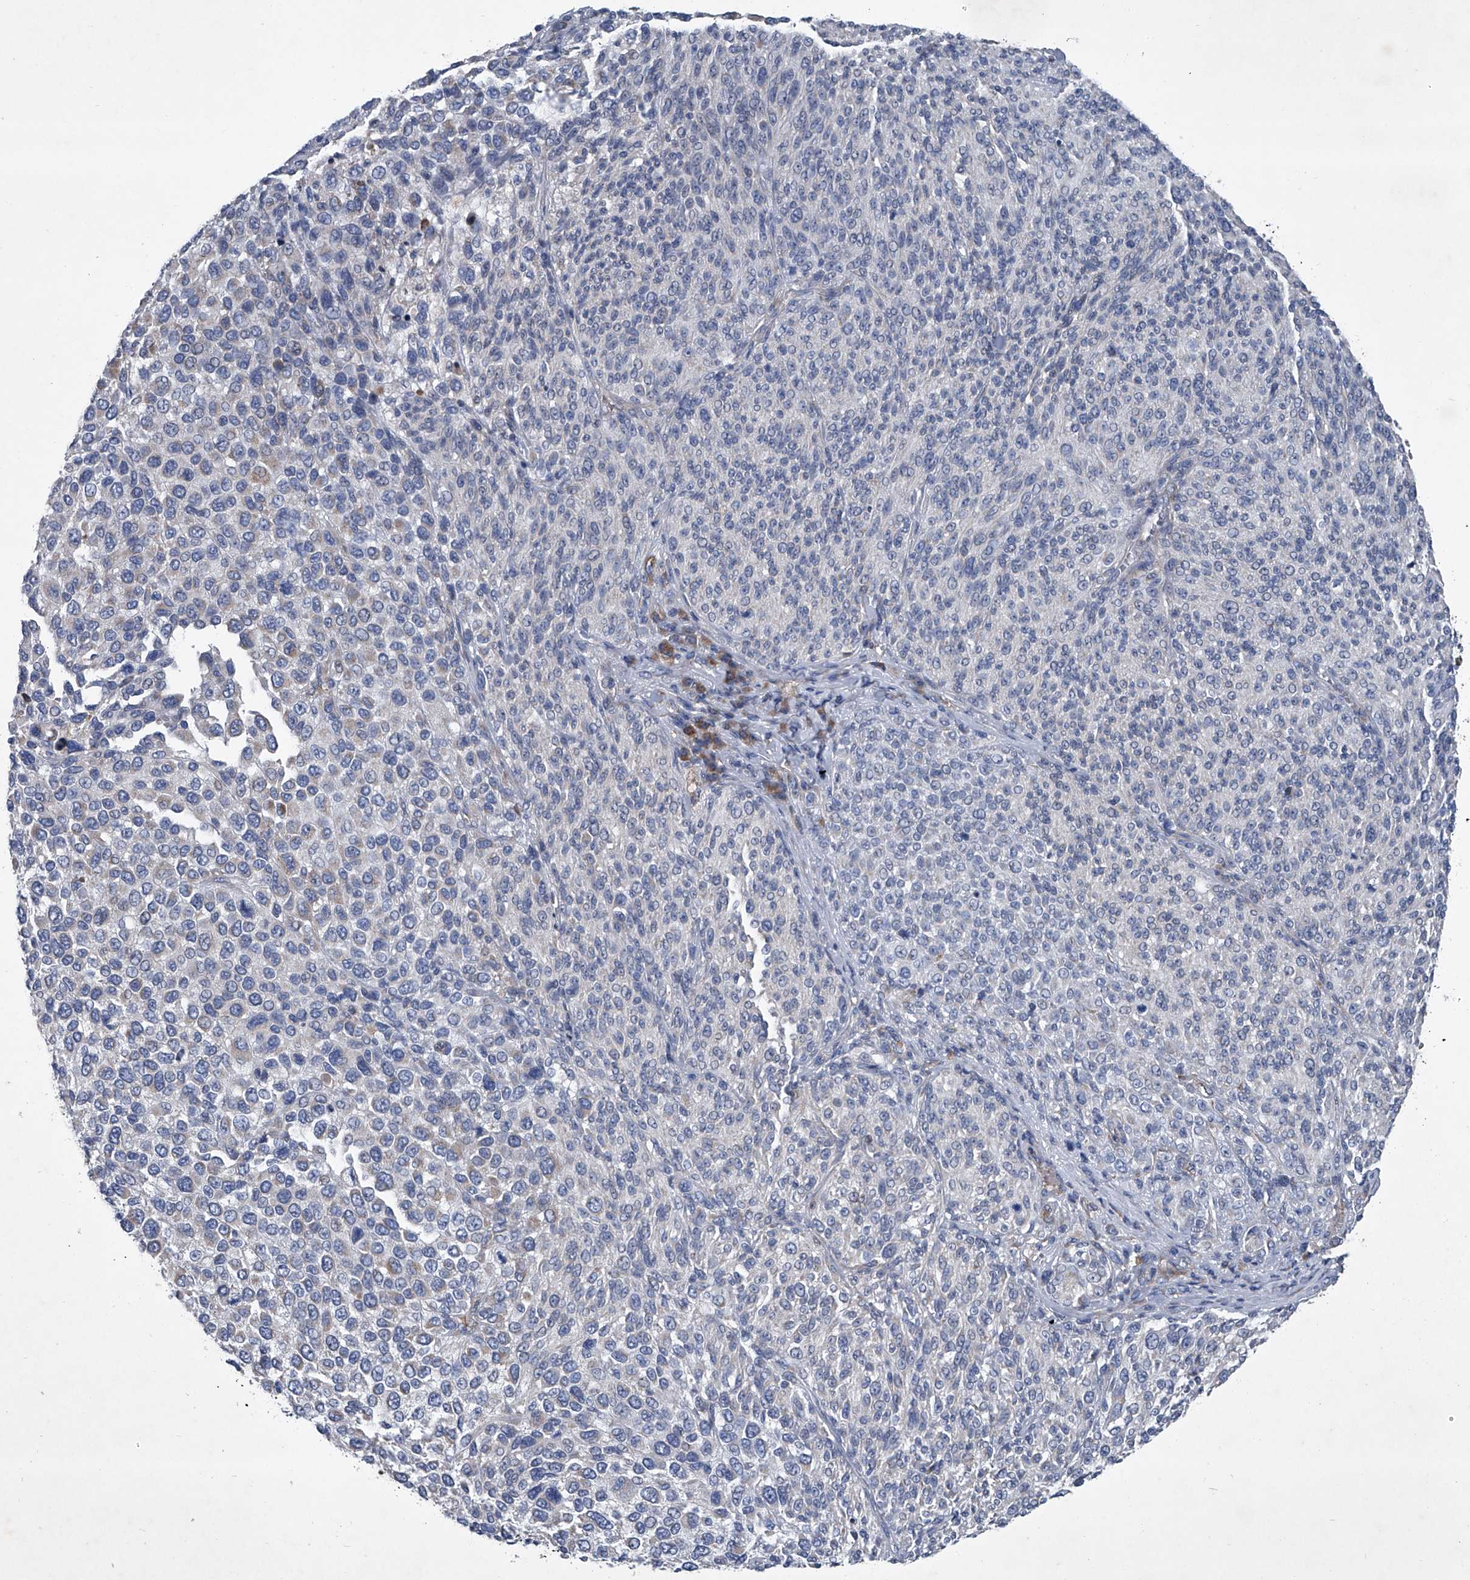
{"staining": {"intensity": "negative", "quantity": "none", "location": "none"}, "tissue": "melanoma", "cell_type": "Tumor cells", "image_type": "cancer", "snomed": [{"axis": "morphology", "description": "Malignant melanoma, NOS"}, {"axis": "topography", "description": "Skin of trunk"}], "caption": "This is a image of immunohistochemistry (IHC) staining of melanoma, which shows no positivity in tumor cells.", "gene": "ABCG1", "patient": {"sex": "male", "age": 71}}